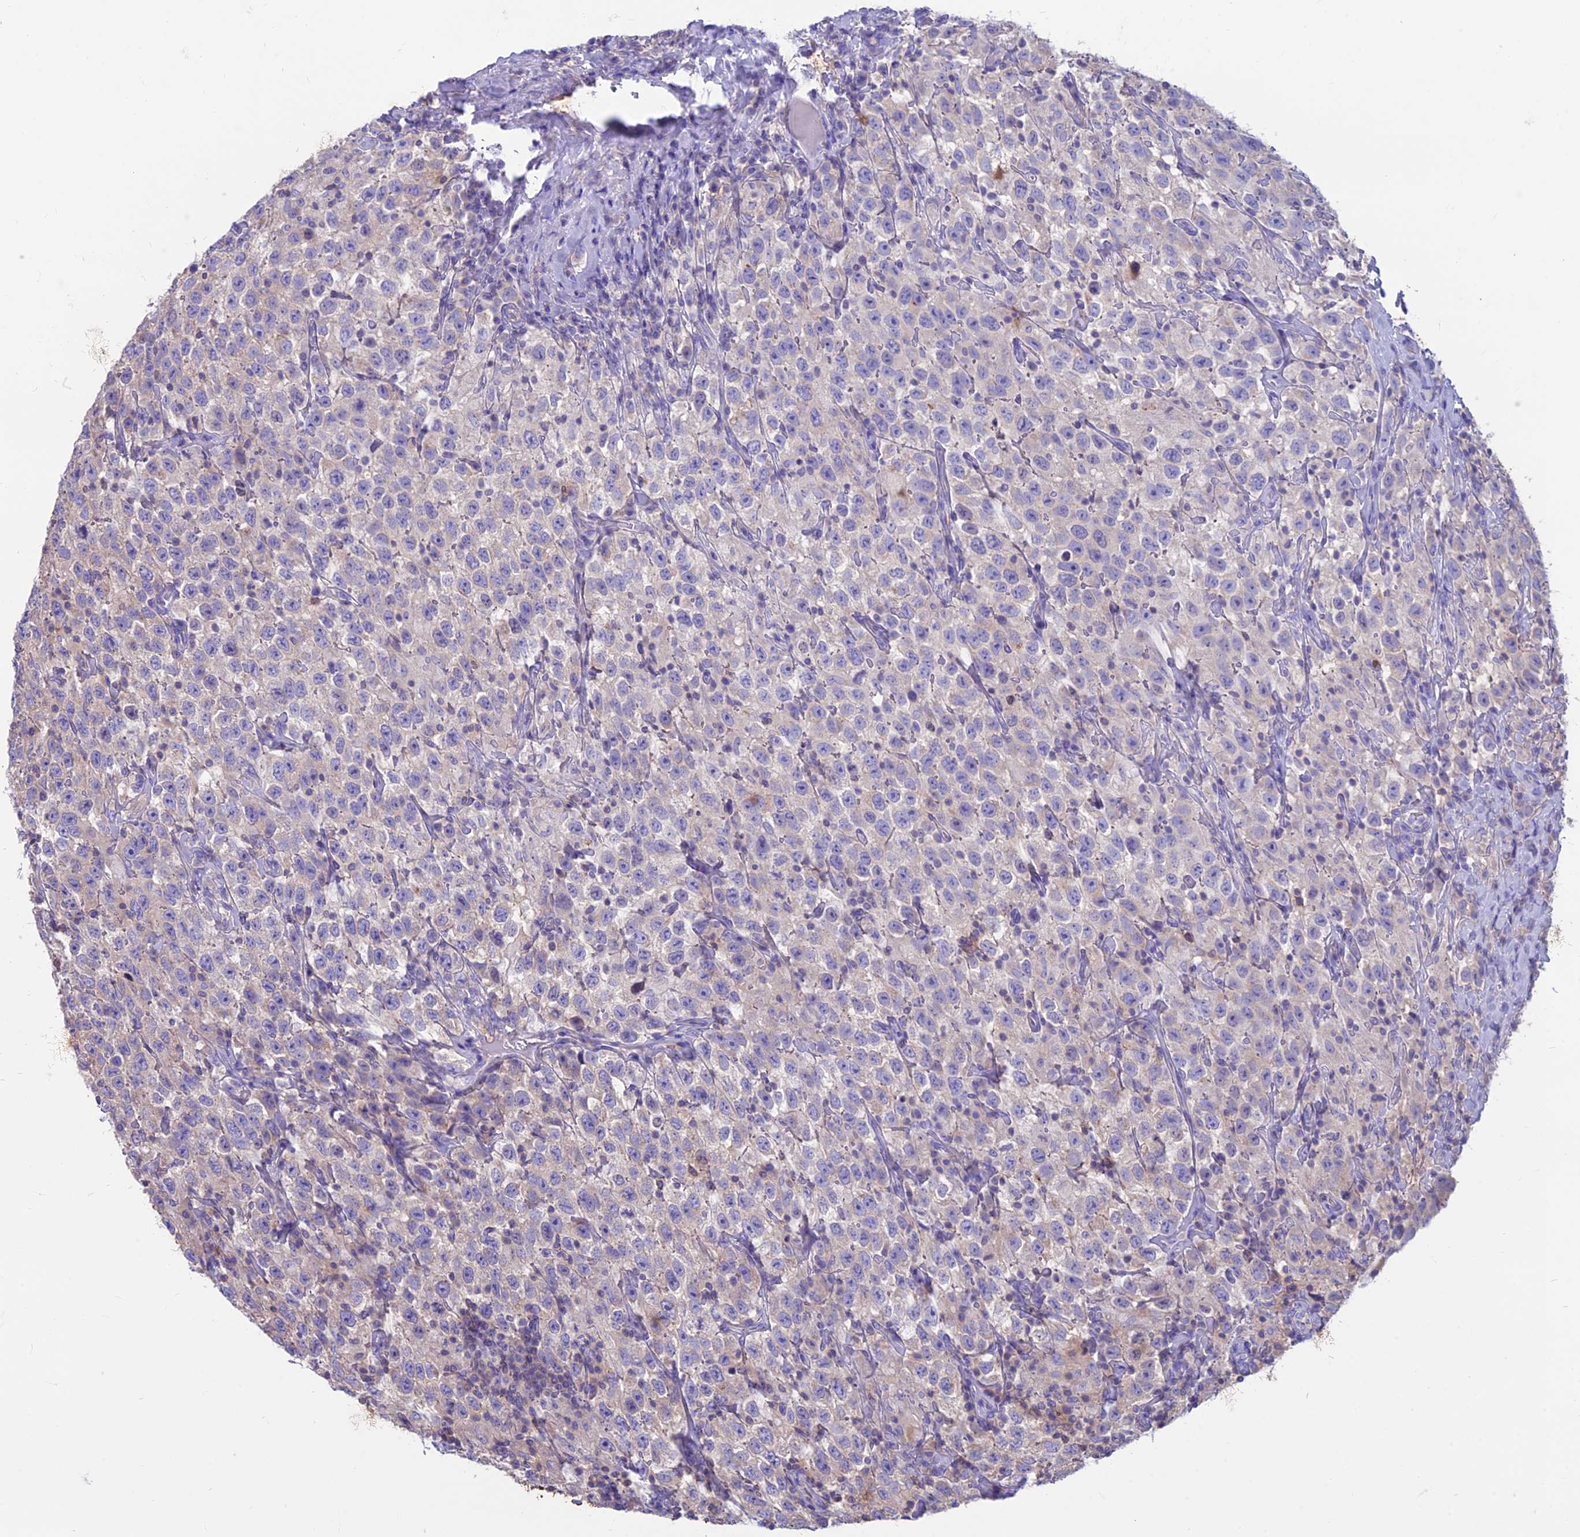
{"staining": {"intensity": "weak", "quantity": "<25%", "location": "cytoplasmic/membranous"}, "tissue": "testis cancer", "cell_type": "Tumor cells", "image_type": "cancer", "snomed": [{"axis": "morphology", "description": "Seminoma, NOS"}, {"axis": "topography", "description": "Testis"}], "caption": "The micrograph exhibits no staining of tumor cells in testis cancer. (IHC, brightfield microscopy, high magnification).", "gene": "CDAN1", "patient": {"sex": "male", "age": 41}}